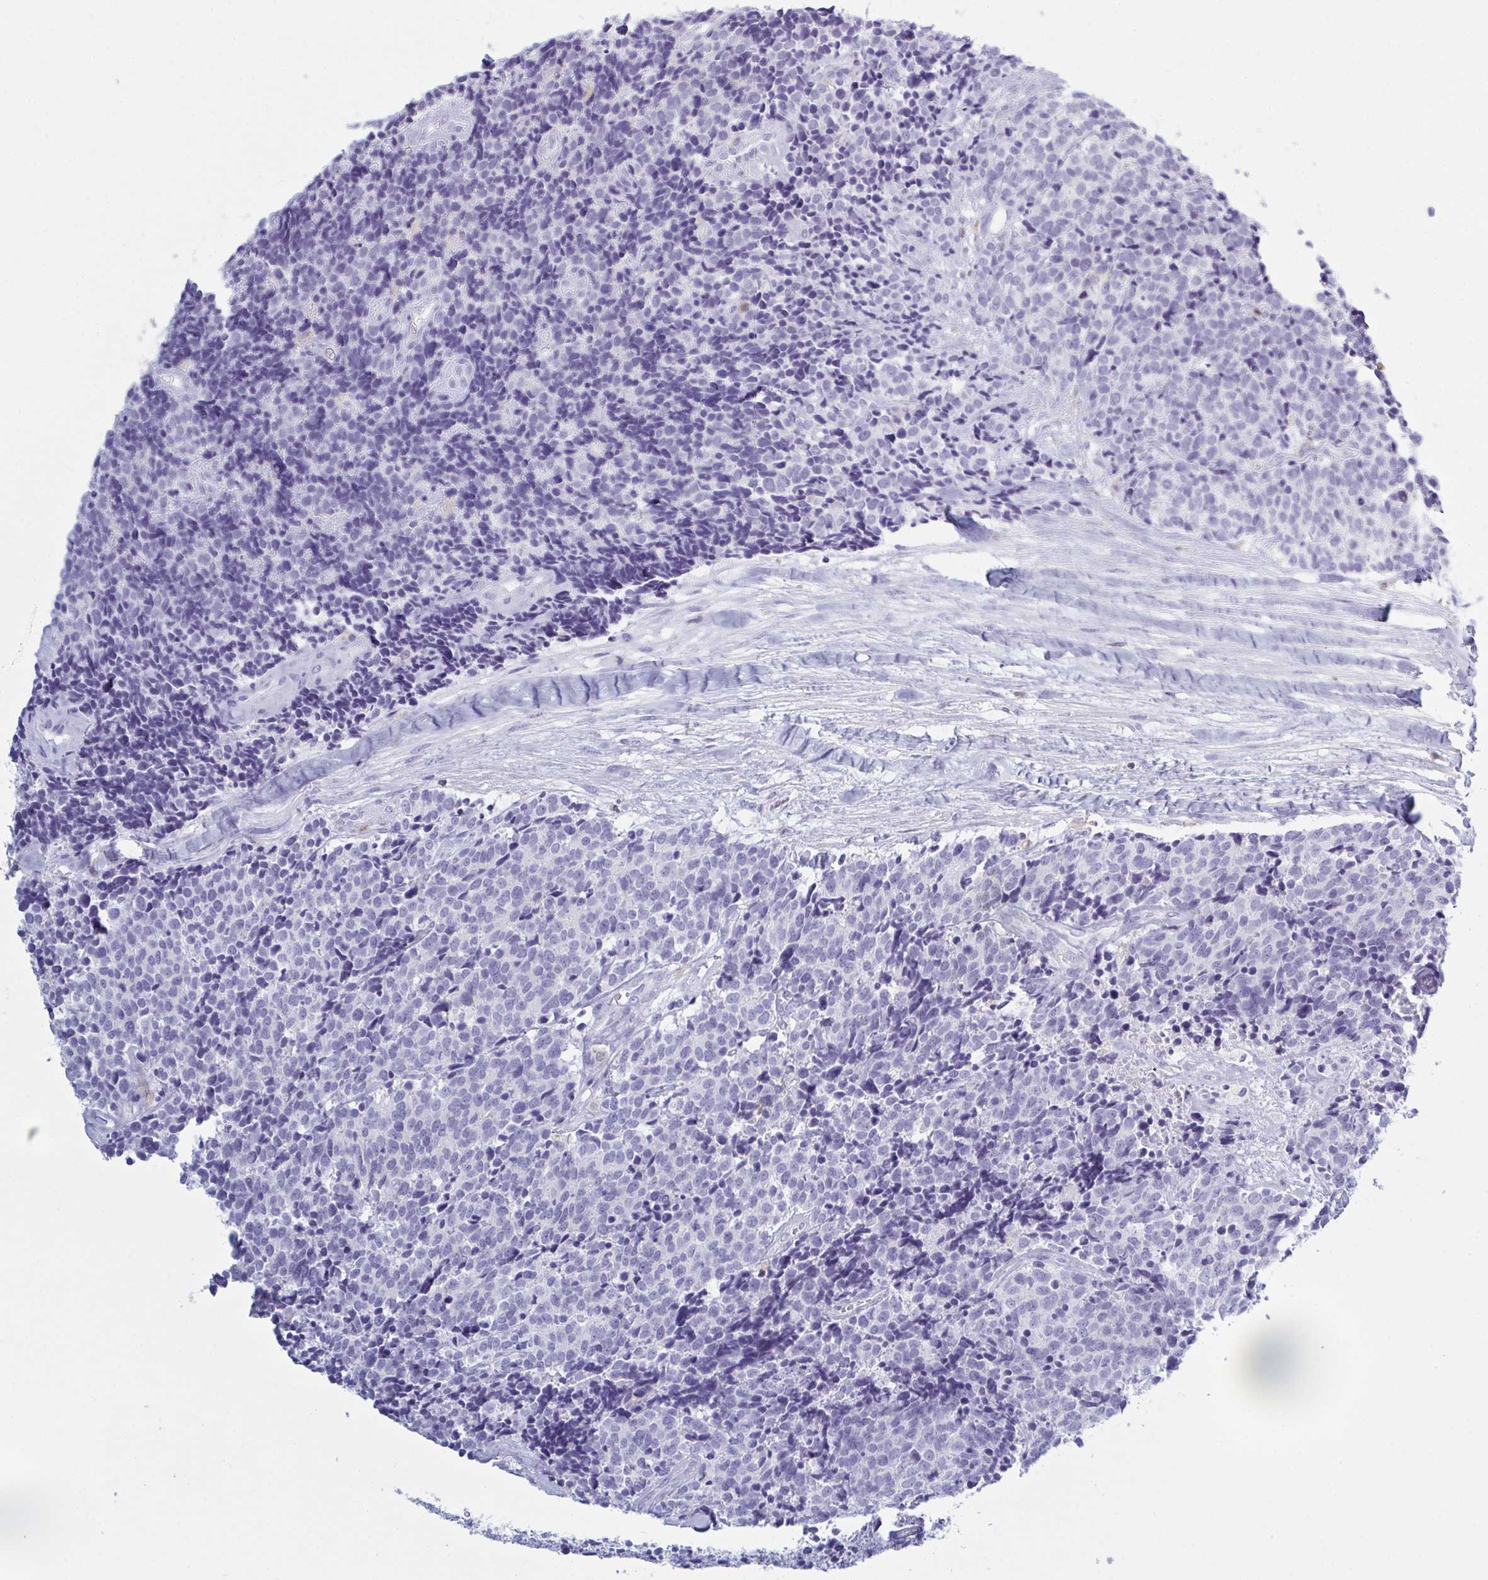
{"staining": {"intensity": "negative", "quantity": "none", "location": "none"}, "tissue": "carcinoid", "cell_type": "Tumor cells", "image_type": "cancer", "snomed": [{"axis": "morphology", "description": "Carcinoid, malignant, NOS"}, {"axis": "topography", "description": "Skin"}], "caption": "Immunohistochemical staining of carcinoid shows no significant positivity in tumor cells. (Stains: DAB (3,3'-diaminobenzidine) immunohistochemistry with hematoxylin counter stain, Microscopy: brightfield microscopy at high magnification).", "gene": "MYO1F", "patient": {"sex": "female", "age": 79}}